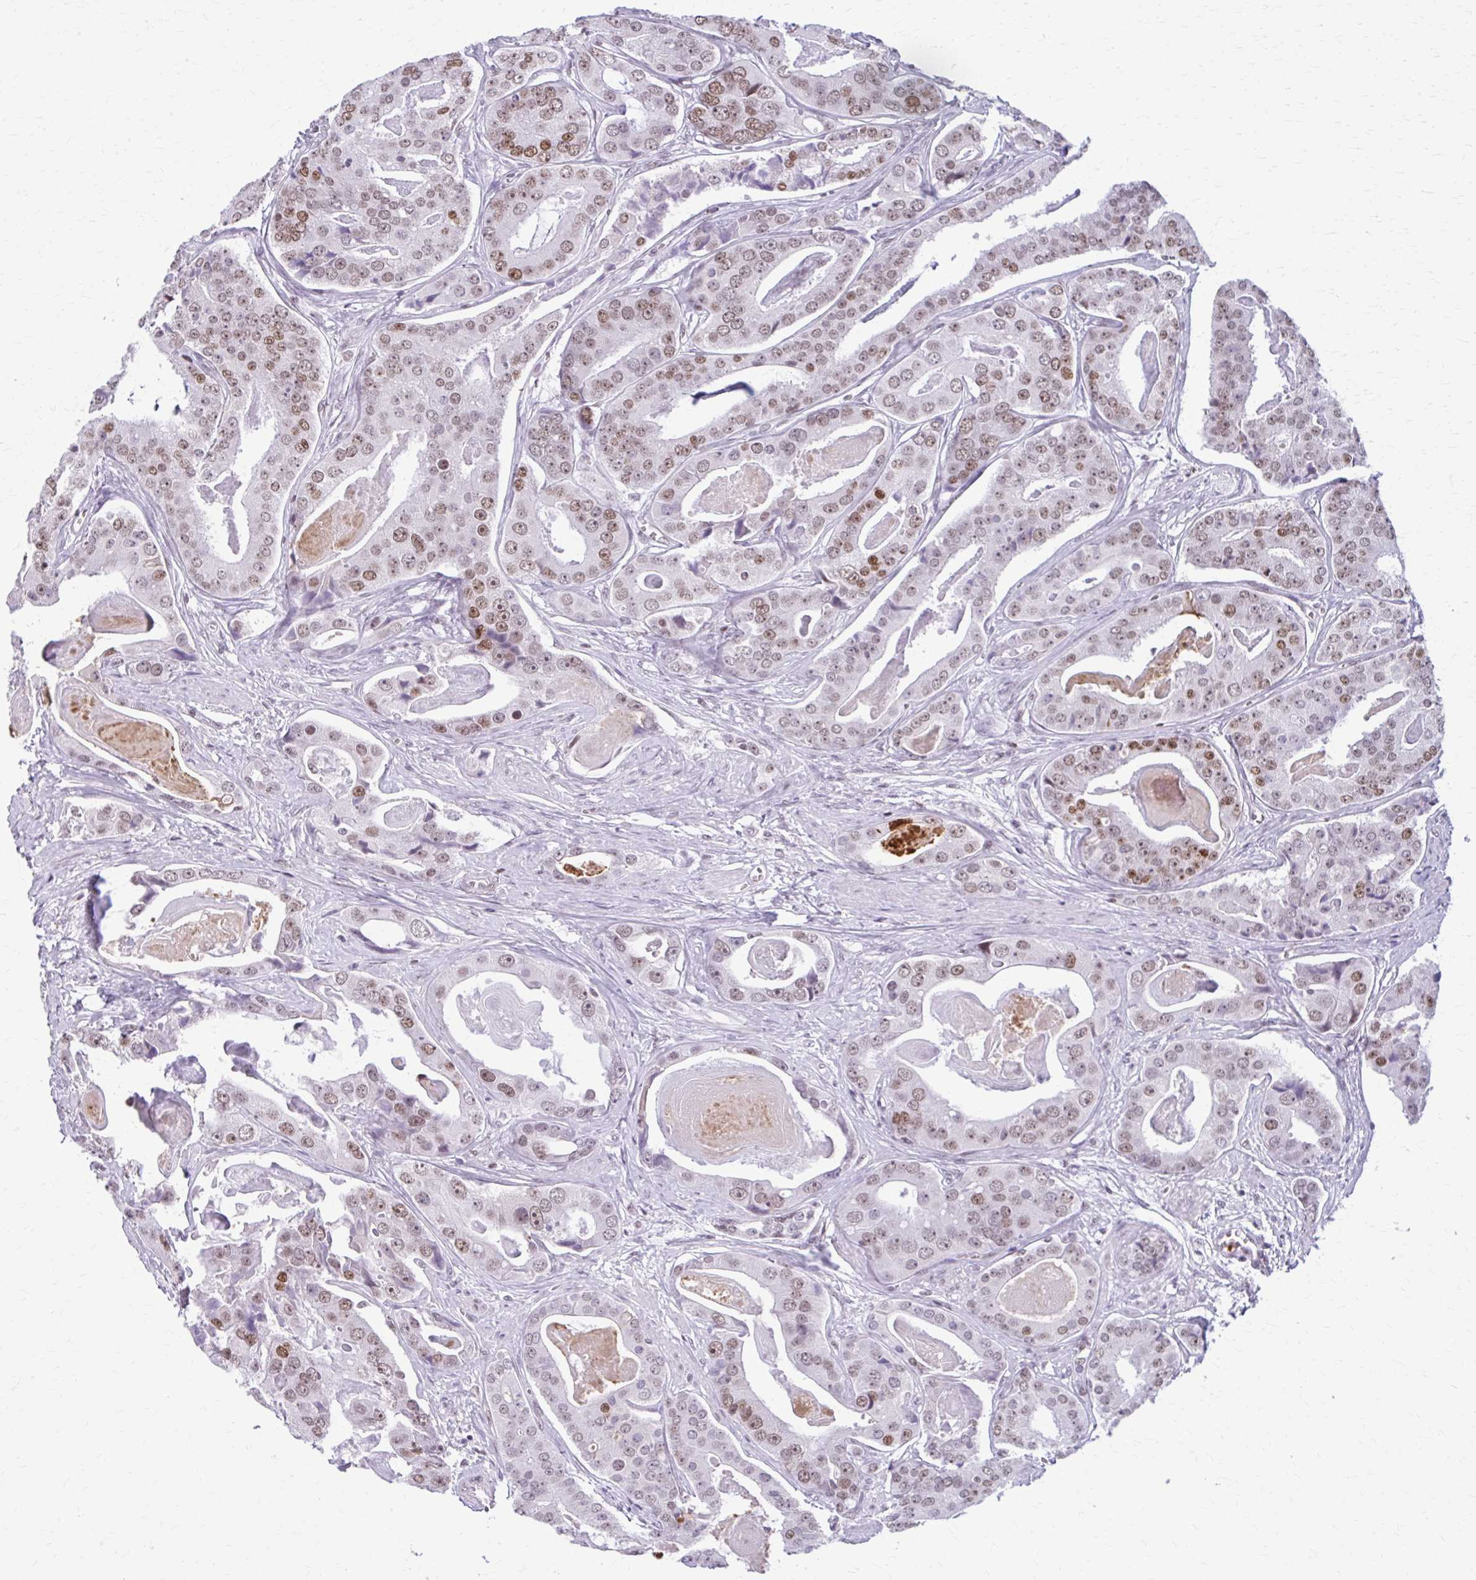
{"staining": {"intensity": "moderate", "quantity": "25%-75%", "location": "nuclear"}, "tissue": "prostate cancer", "cell_type": "Tumor cells", "image_type": "cancer", "snomed": [{"axis": "morphology", "description": "Adenocarcinoma, High grade"}, {"axis": "topography", "description": "Prostate"}], "caption": "Tumor cells show medium levels of moderate nuclear staining in about 25%-75% of cells in prostate cancer.", "gene": "PABIR1", "patient": {"sex": "male", "age": 71}}